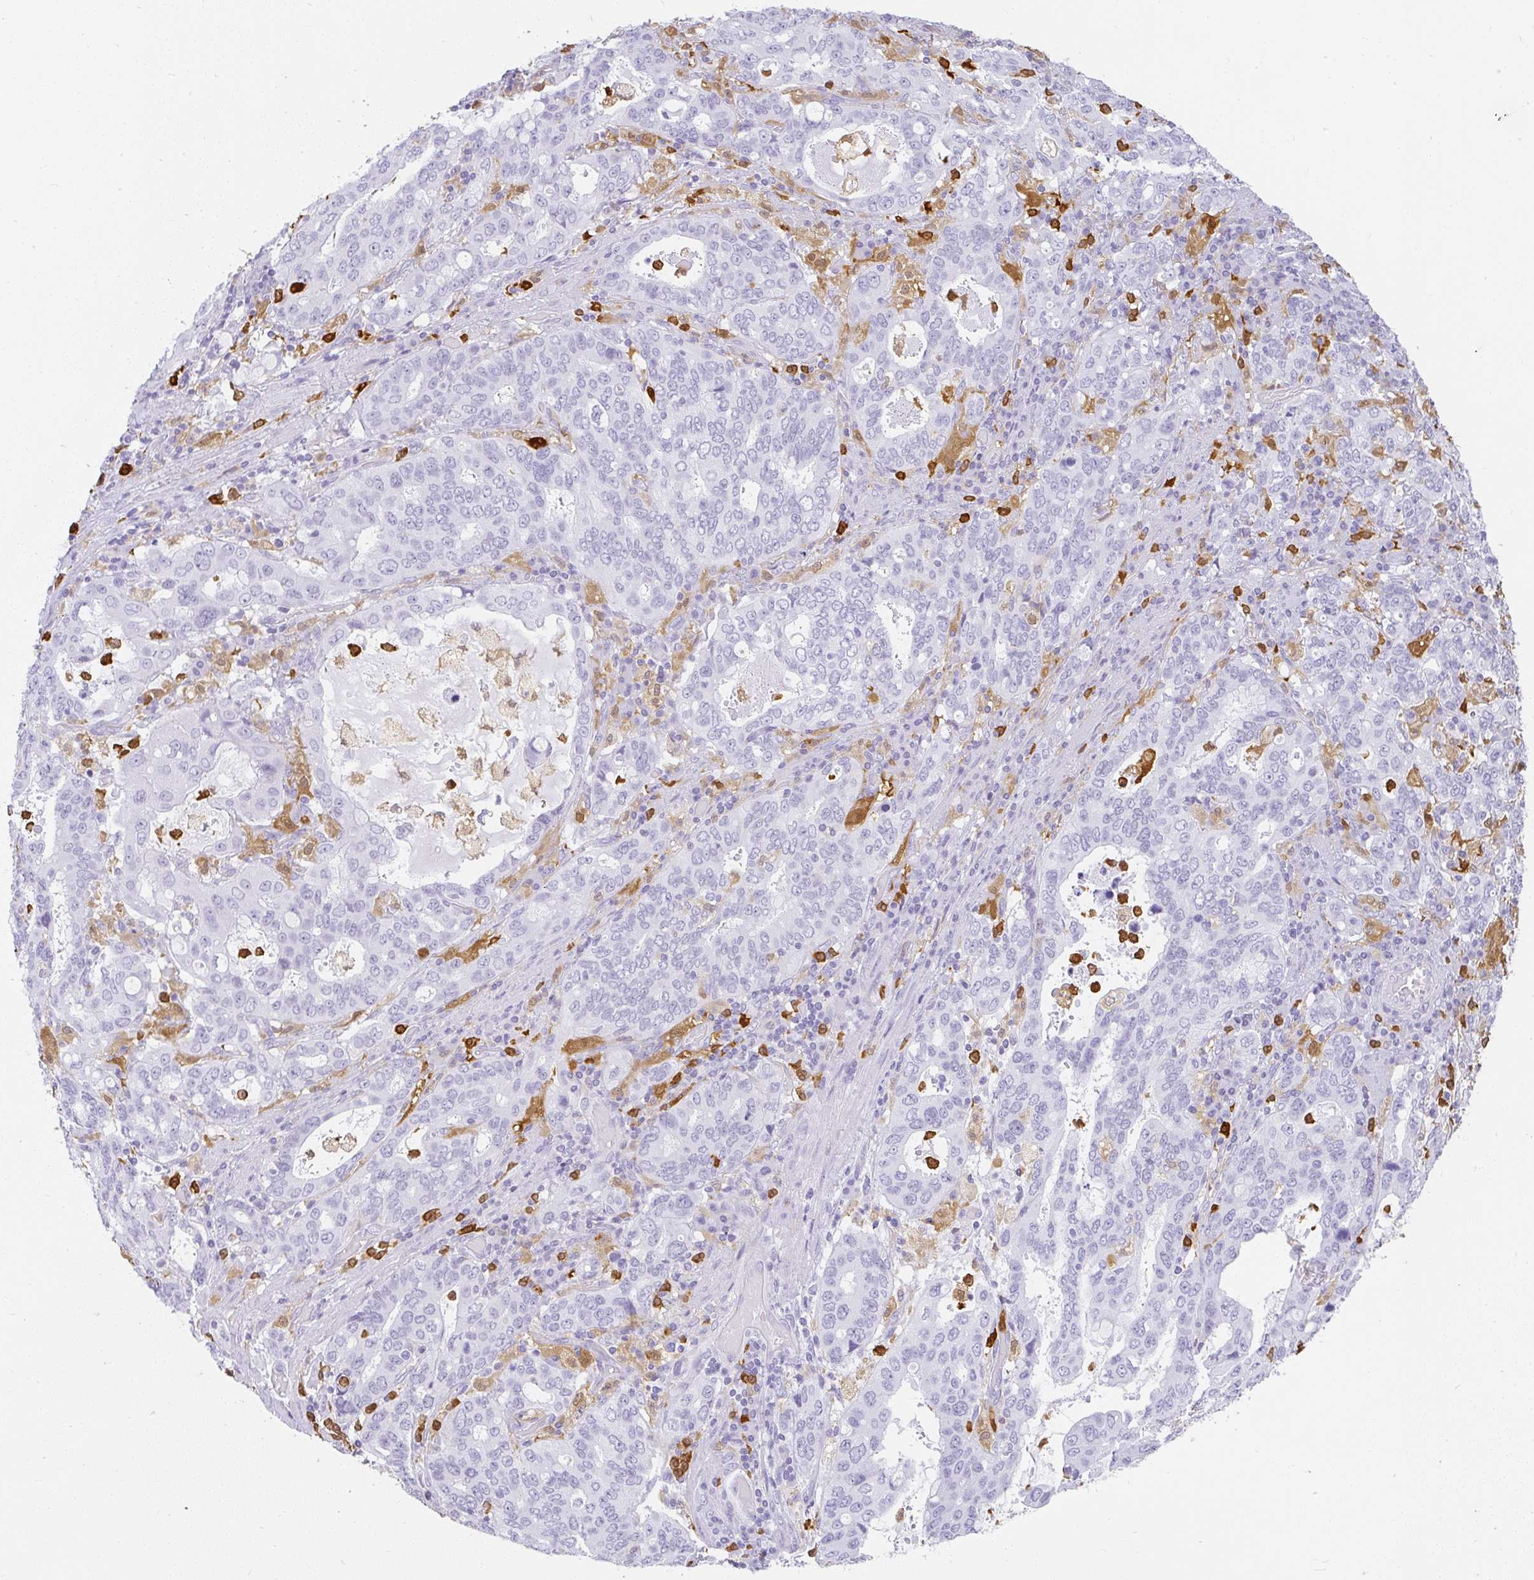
{"staining": {"intensity": "negative", "quantity": "none", "location": "none"}, "tissue": "stomach cancer", "cell_type": "Tumor cells", "image_type": "cancer", "snomed": [{"axis": "morphology", "description": "Adenocarcinoma, NOS"}, {"axis": "topography", "description": "Stomach, upper"}, {"axis": "topography", "description": "Stomach"}], "caption": "DAB immunohistochemical staining of adenocarcinoma (stomach) displays no significant staining in tumor cells.", "gene": "HK3", "patient": {"sex": "male", "age": 62}}